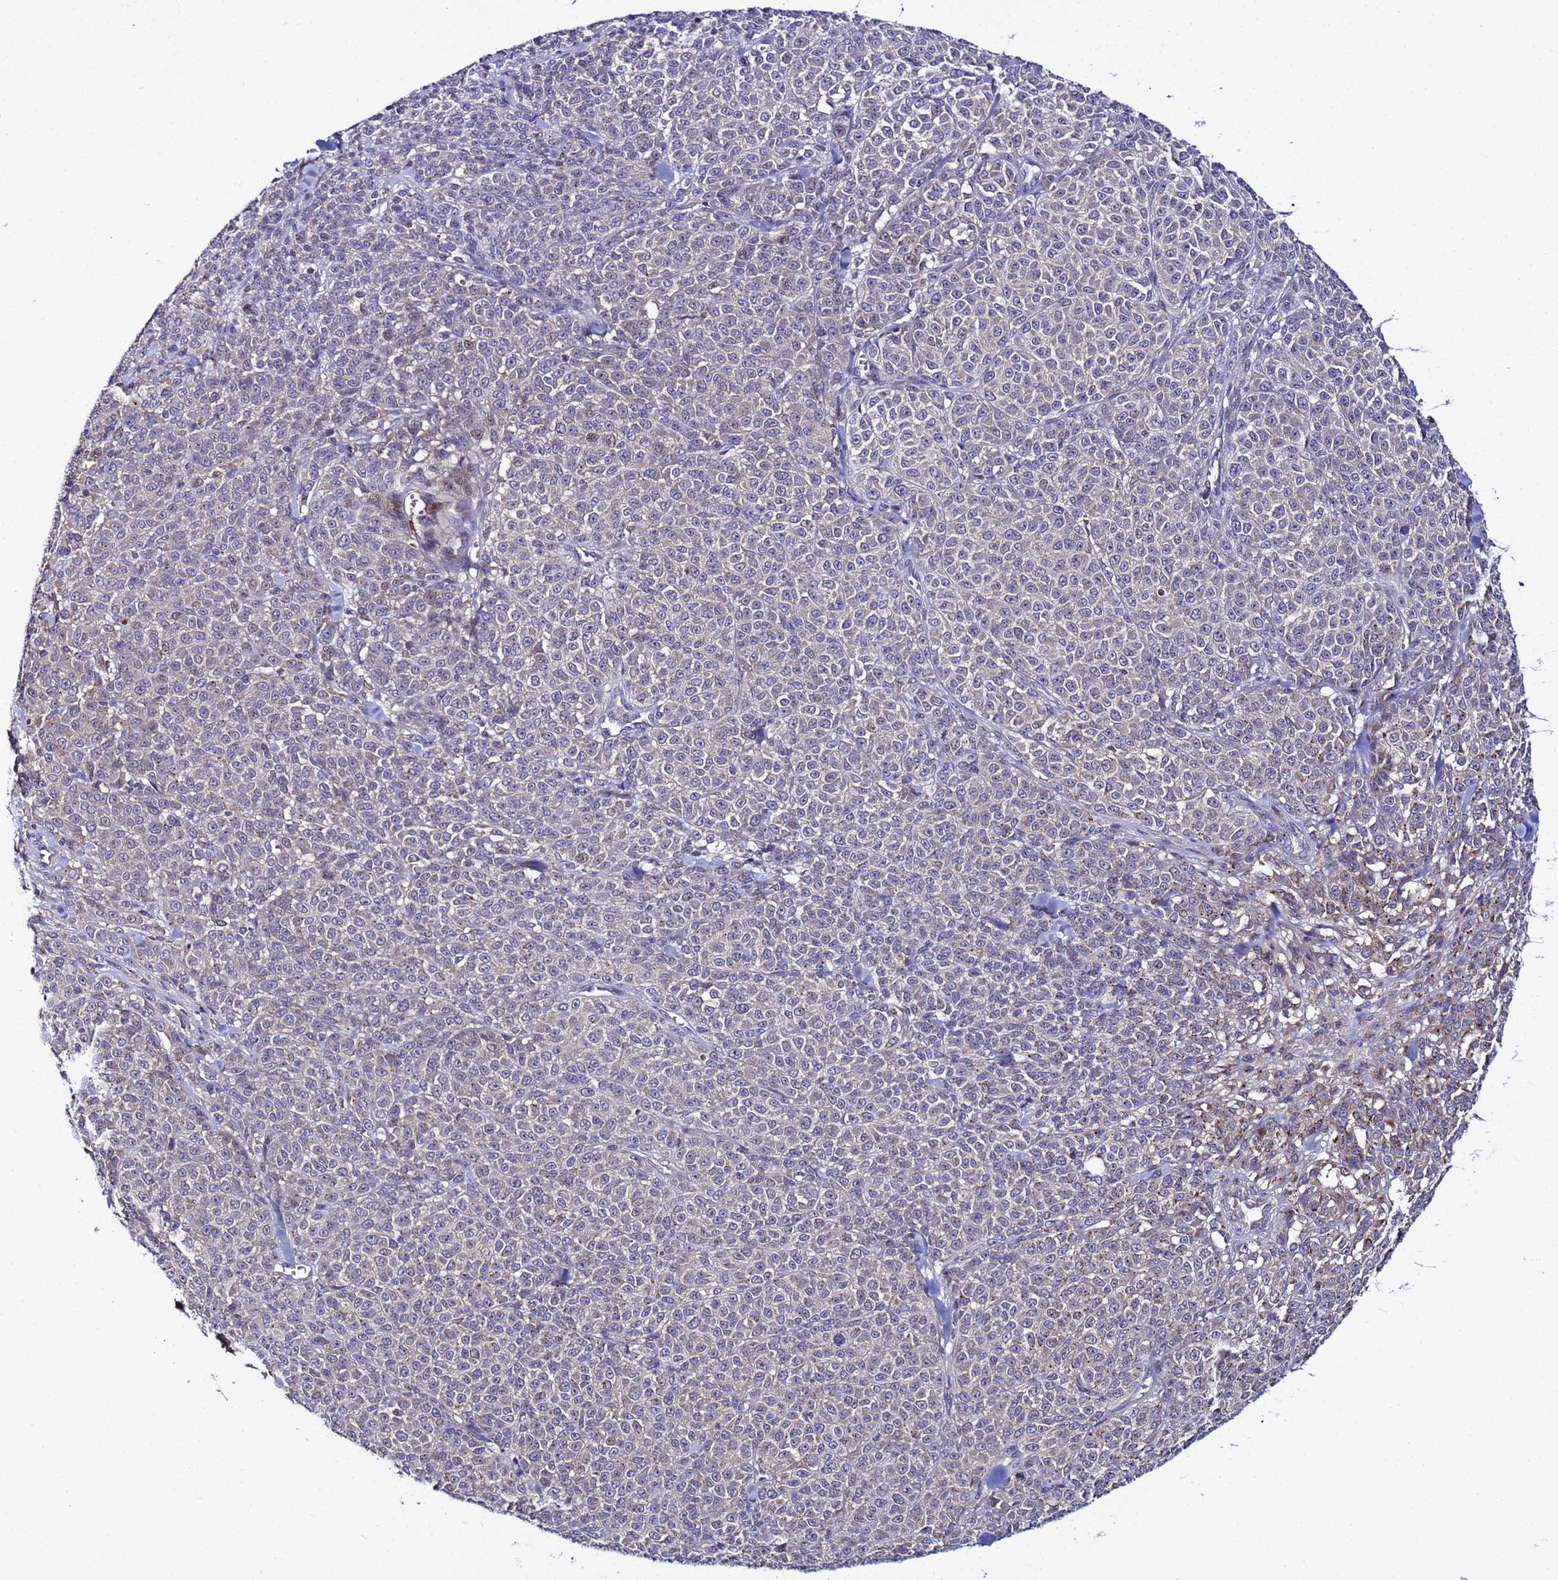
{"staining": {"intensity": "negative", "quantity": "none", "location": "none"}, "tissue": "melanoma", "cell_type": "Tumor cells", "image_type": "cancer", "snomed": [{"axis": "morphology", "description": "Normal tissue, NOS"}, {"axis": "morphology", "description": "Malignant melanoma, NOS"}, {"axis": "topography", "description": "Skin"}], "caption": "The image displays no staining of tumor cells in malignant melanoma. (DAB (3,3'-diaminobenzidine) IHC visualized using brightfield microscopy, high magnification).", "gene": "PLXDC2", "patient": {"sex": "female", "age": 34}}